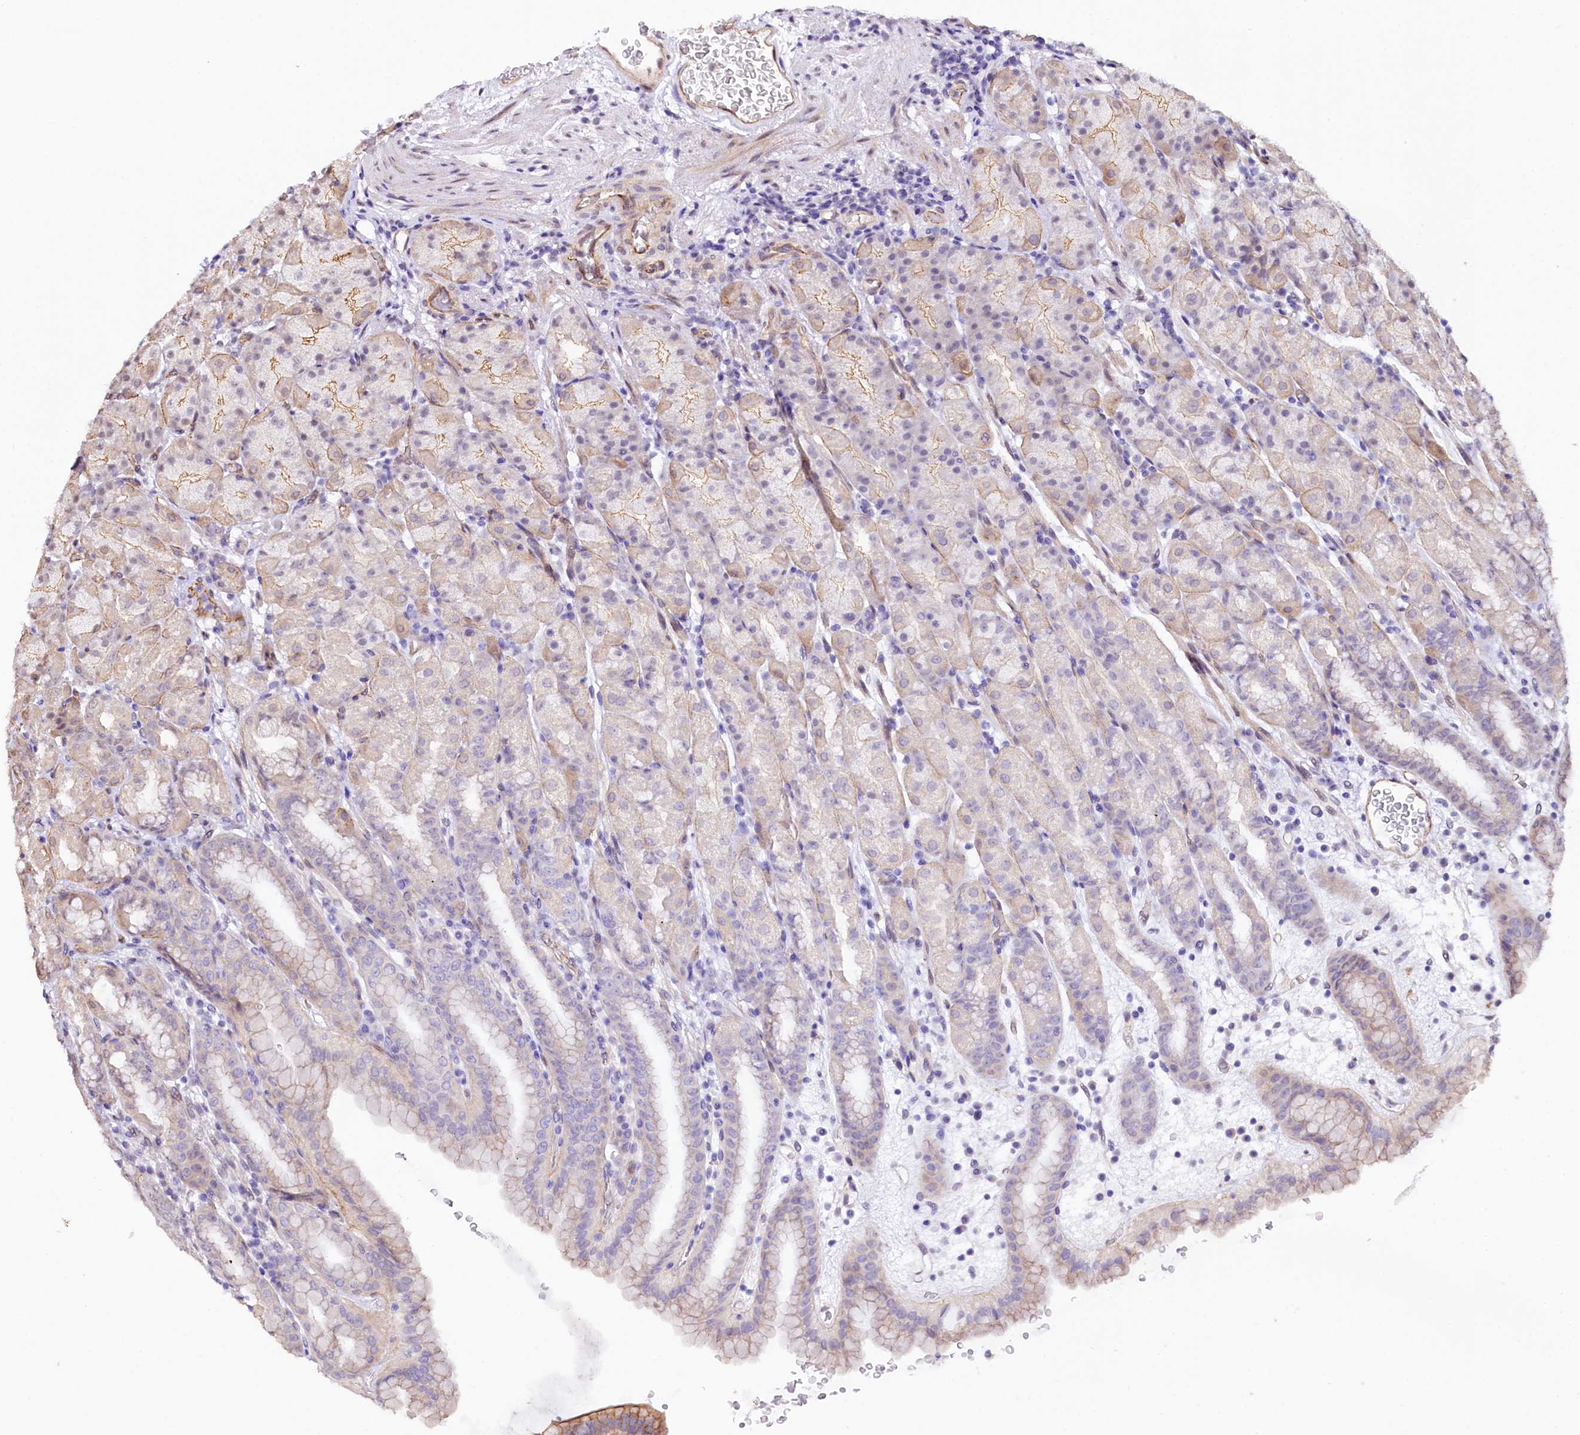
{"staining": {"intensity": "moderate", "quantity": "<25%", "location": "cytoplasmic/membranous"}, "tissue": "stomach", "cell_type": "Glandular cells", "image_type": "normal", "snomed": [{"axis": "morphology", "description": "Normal tissue, NOS"}, {"axis": "topography", "description": "Stomach, upper"}], "caption": "Moderate cytoplasmic/membranous positivity for a protein is identified in approximately <25% of glandular cells of benign stomach using immunohistochemistry (IHC).", "gene": "ST7", "patient": {"sex": "male", "age": 68}}